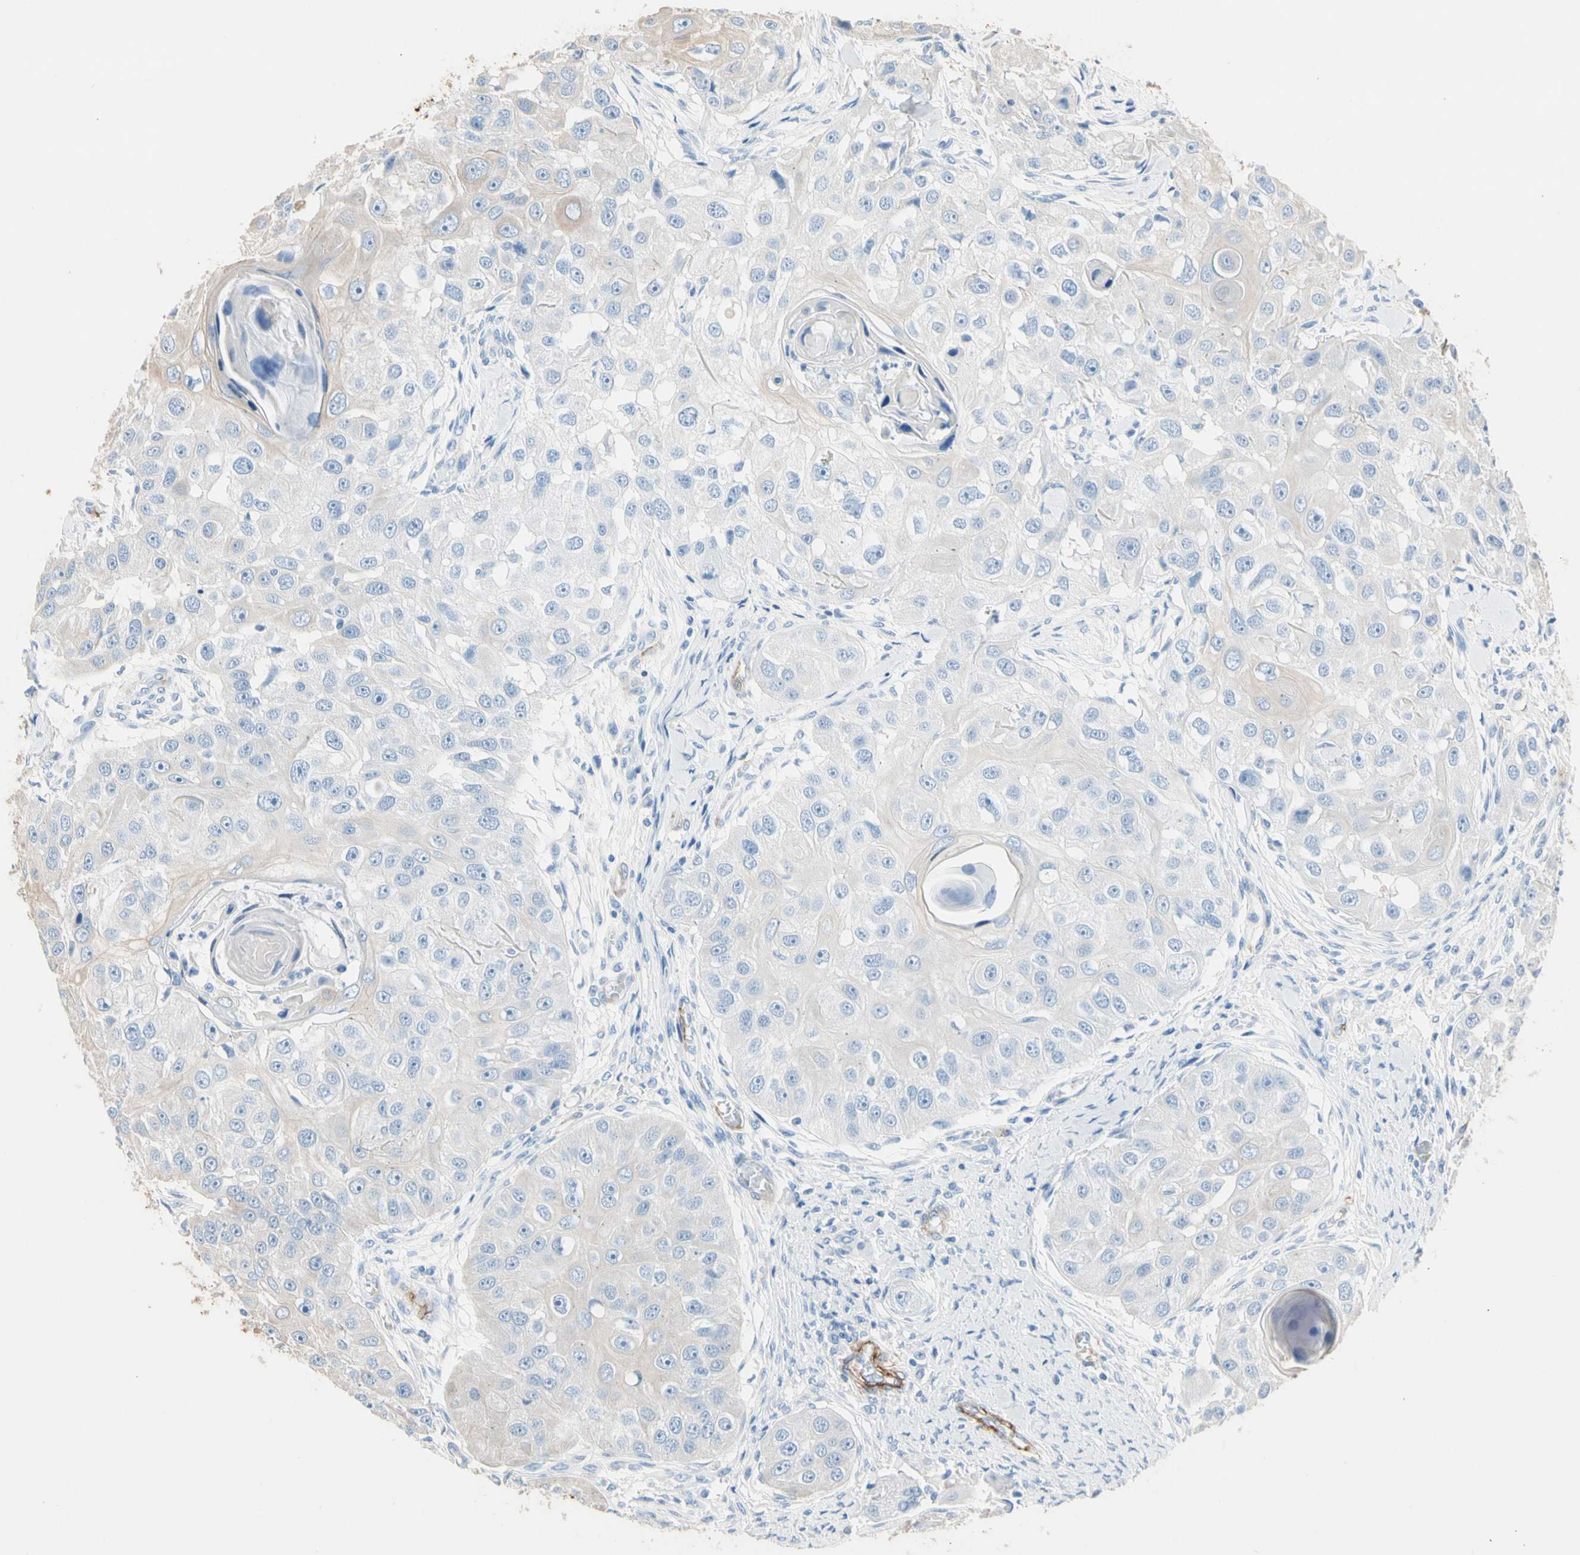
{"staining": {"intensity": "weak", "quantity": "25%-75%", "location": "cytoplasmic/membranous"}, "tissue": "head and neck cancer", "cell_type": "Tumor cells", "image_type": "cancer", "snomed": [{"axis": "morphology", "description": "Normal tissue, NOS"}, {"axis": "morphology", "description": "Squamous cell carcinoma, NOS"}, {"axis": "topography", "description": "Skeletal muscle"}, {"axis": "topography", "description": "Head-Neck"}], "caption": "Human head and neck cancer stained with a brown dye demonstrates weak cytoplasmic/membranous positive expression in about 25%-75% of tumor cells.", "gene": "SUSD2", "patient": {"sex": "male", "age": 51}}